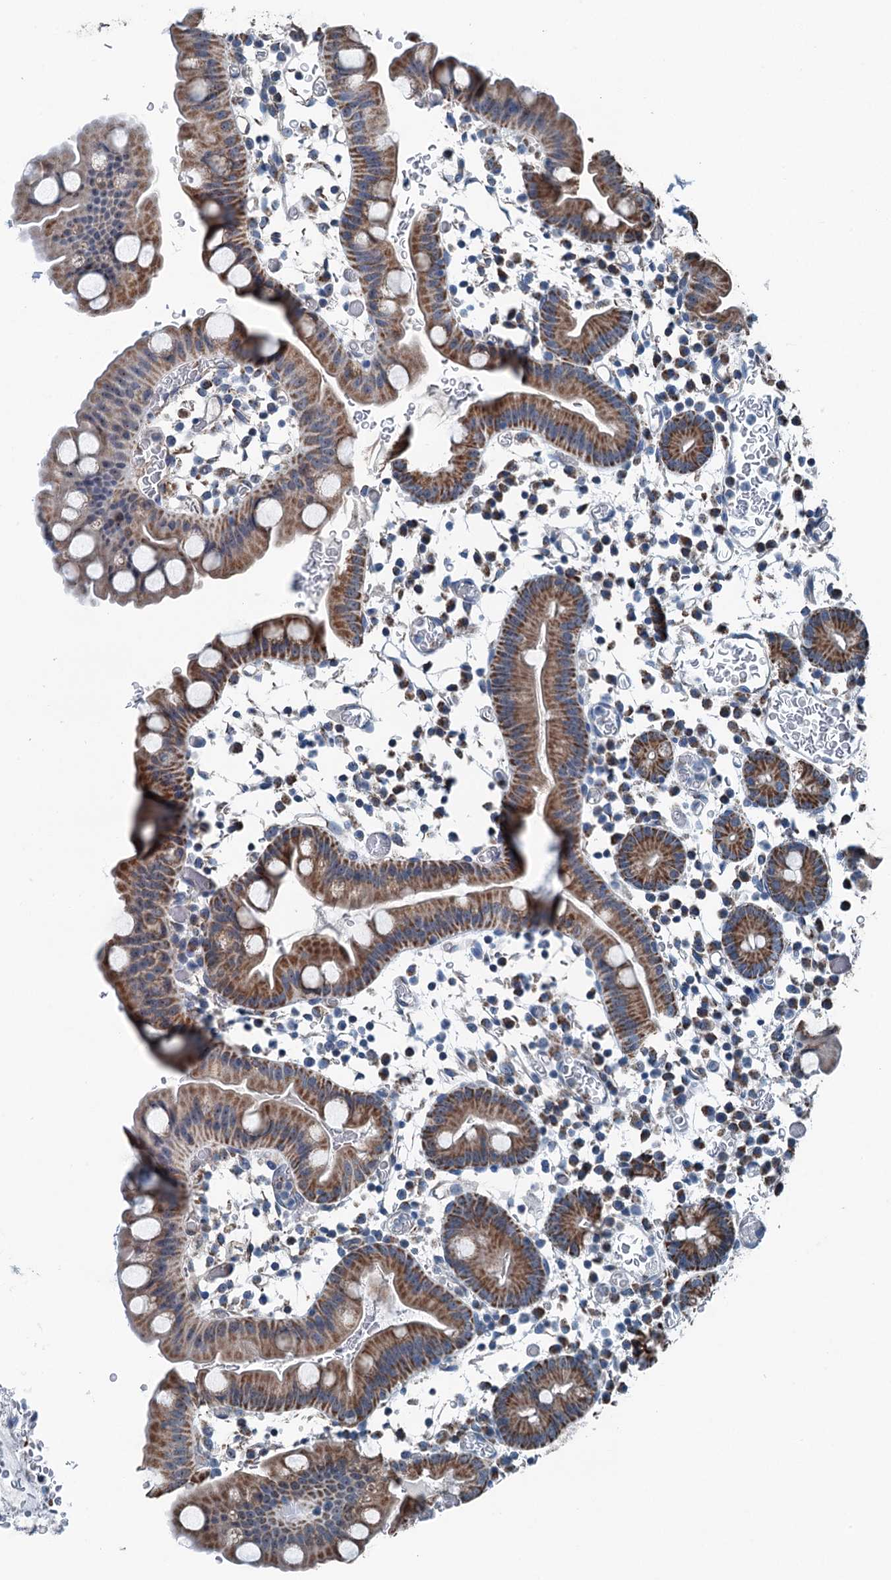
{"staining": {"intensity": "moderate", "quantity": ">75%", "location": "cytoplasmic/membranous"}, "tissue": "small intestine", "cell_type": "Glandular cells", "image_type": "normal", "snomed": [{"axis": "morphology", "description": "Normal tissue, NOS"}, {"axis": "topography", "description": "Stomach, upper"}, {"axis": "topography", "description": "Stomach, lower"}, {"axis": "topography", "description": "Small intestine"}], "caption": "Immunohistochemical staining of normal small intestine reveals moderate cytoplasmic/membranous protein expression in about >75% of glandular cells. The staining was performed using DAB (3,3'-diaminobenzidine) to visualize the protein expression in brown, while the nuclei were stained in blue with hematoxylin (Magnification: 20x).", "gene": "TRPT1", "patient": {"sex": "male", "age": 68}}